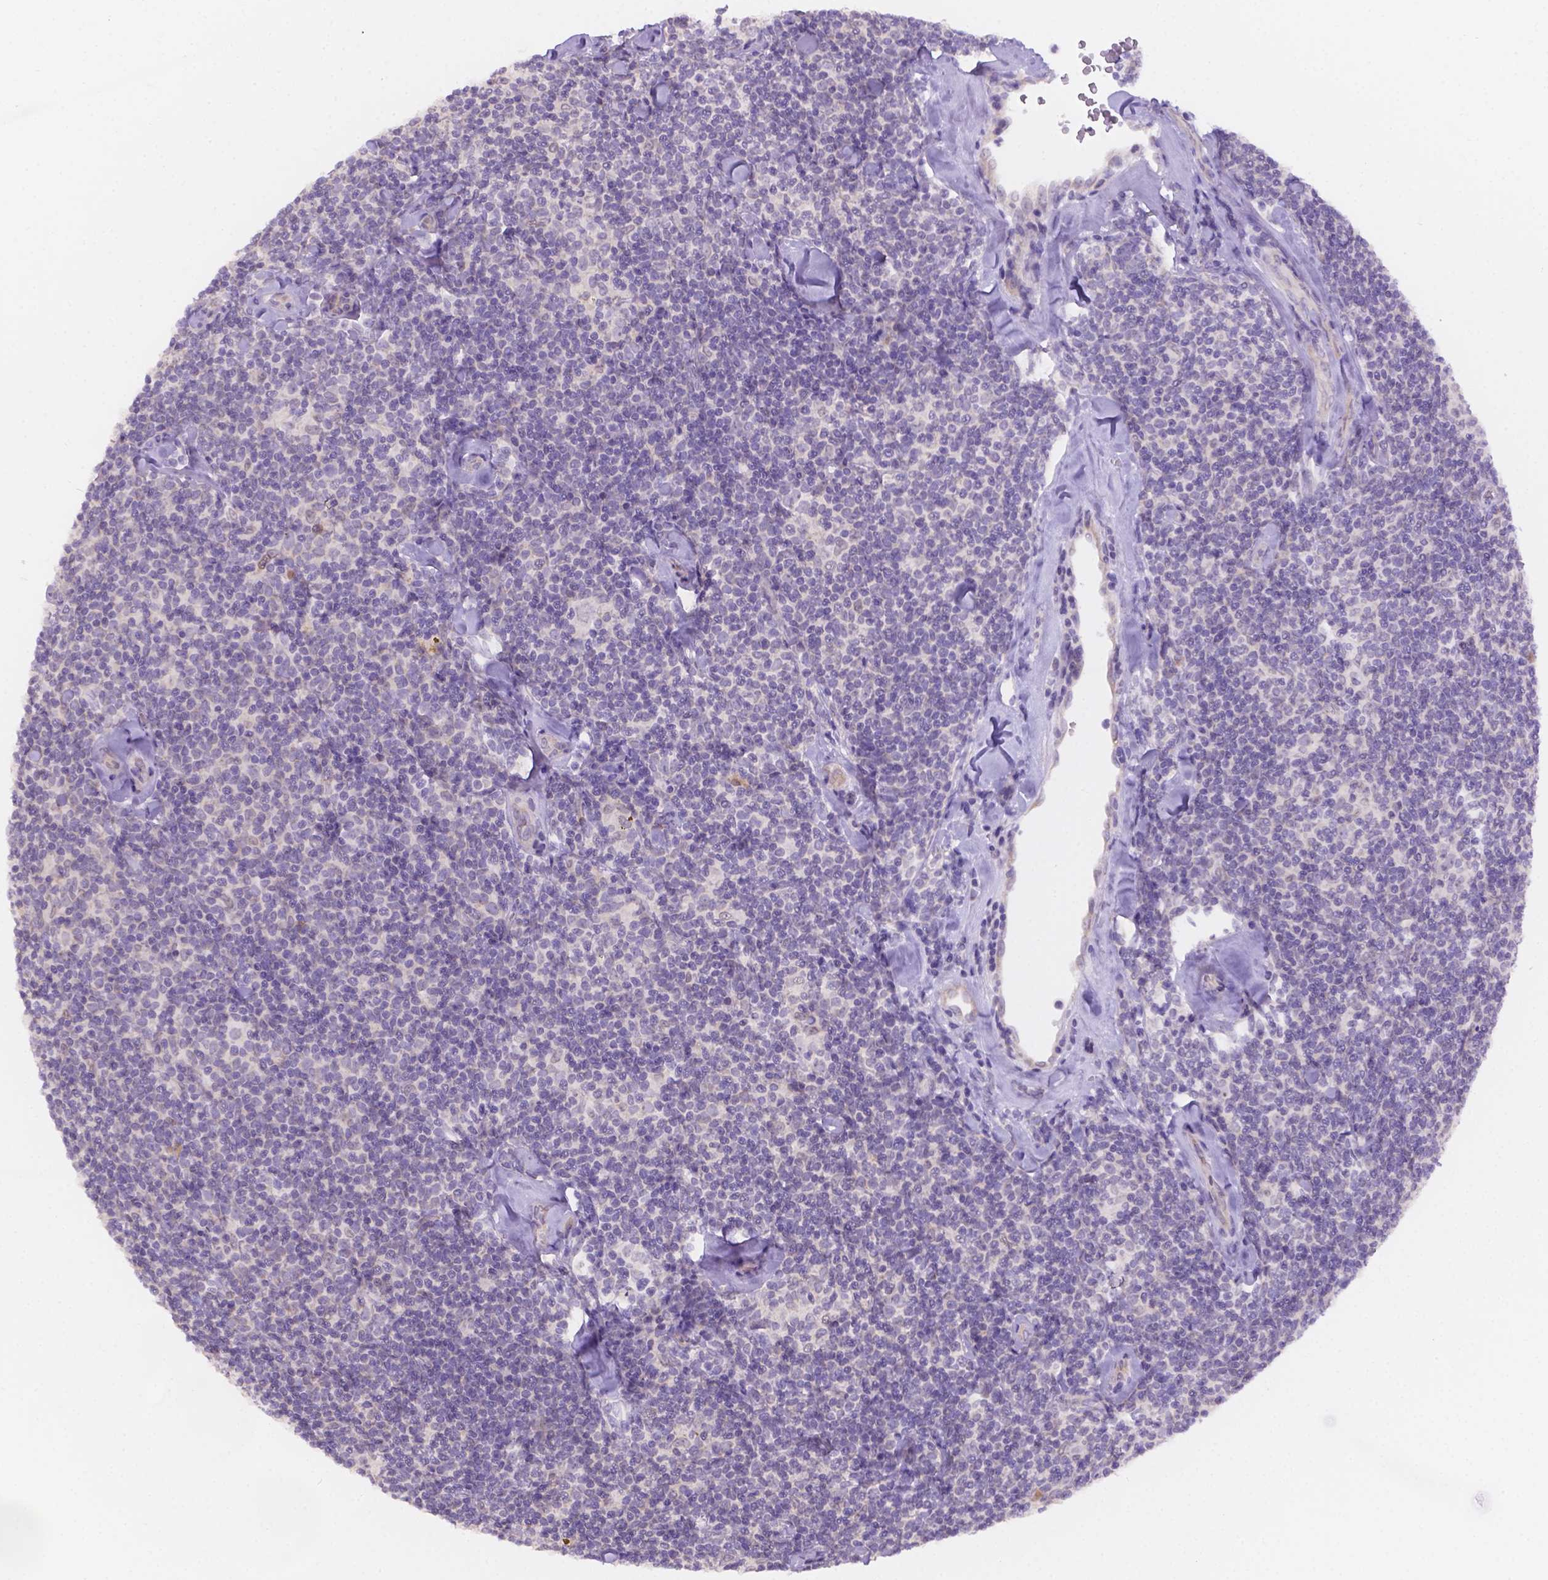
{"staining": {"intensity": "negative", "quantity": "none", "location": "none"}, "tissue": "lymphoma", "cell_type": "Tumor cells", "image_type": "cancer", "snomed": [{"axis": "morphology", "description": "Malignant lymphoma, non-Hodgkin's type, Low grade"}, {"axis": "topography", "description": "Lymph node"}], "caption": "DAB immunohistochemical staining of low-grade malignant lymphoma, non-Hodgkin's type exhibits no significant expression in tumor cells.", "gene": "CD96", "patient": {"sex": "female", "age": 56}}